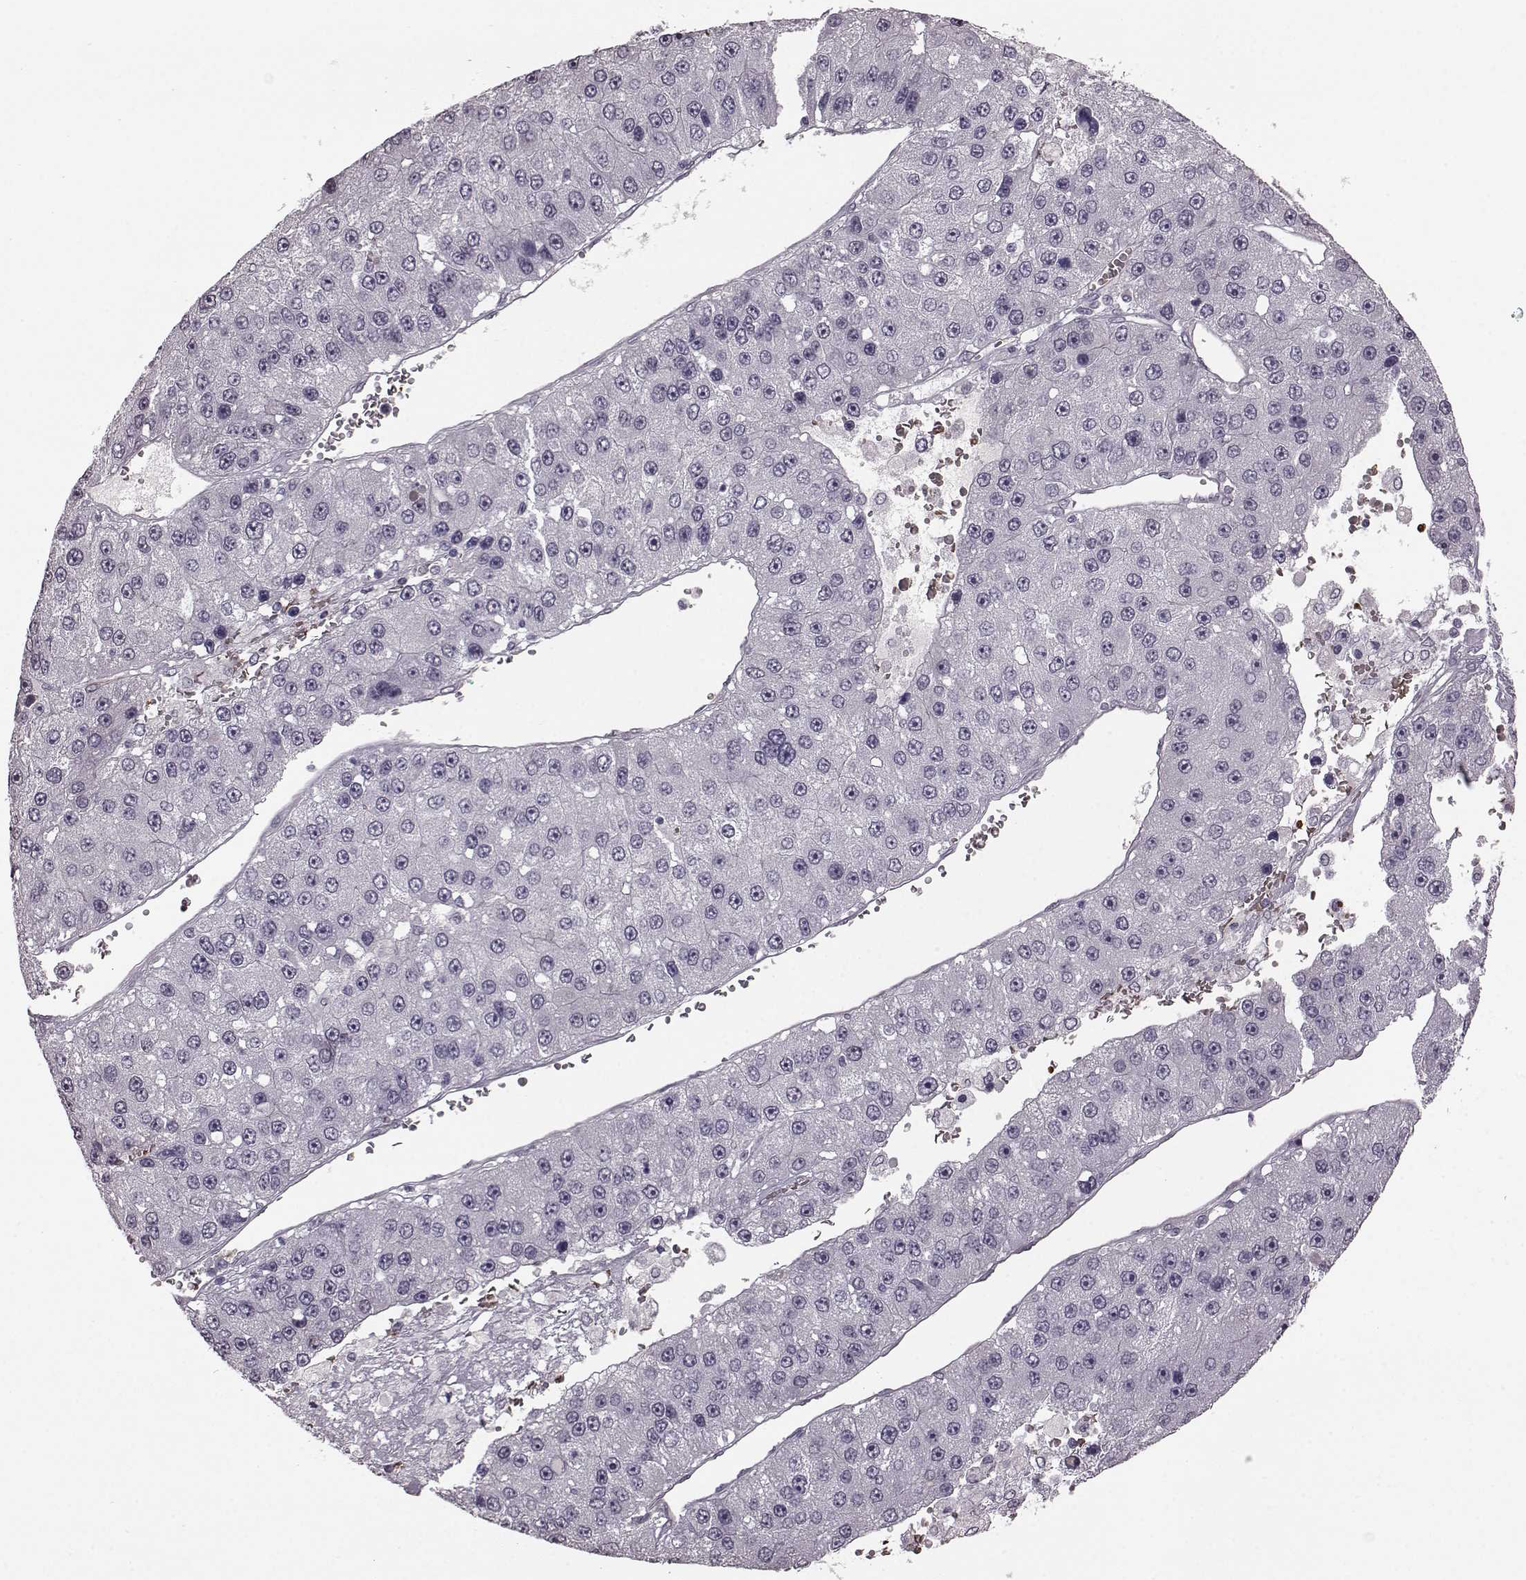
{"staining": {"intensity": "negative", "quantity": "none", "location": "none"}, "tissue": "liver cancer", "cell_type": "Tumor cells", "image_type": "cancer", "snomed": [{"axis": "morphology", "description": "Carcinoma, Hepatocellular, NOS"}, {"axis": "topography", "description": "Liver"}], "caption": "IHC histopathology image of human liver hepatocellular carcinoma stained for a protein (brown), which reveals no expression in tumor cells.", "gene": "PROP1", "patient": {"sex": "female", "age": 73}}